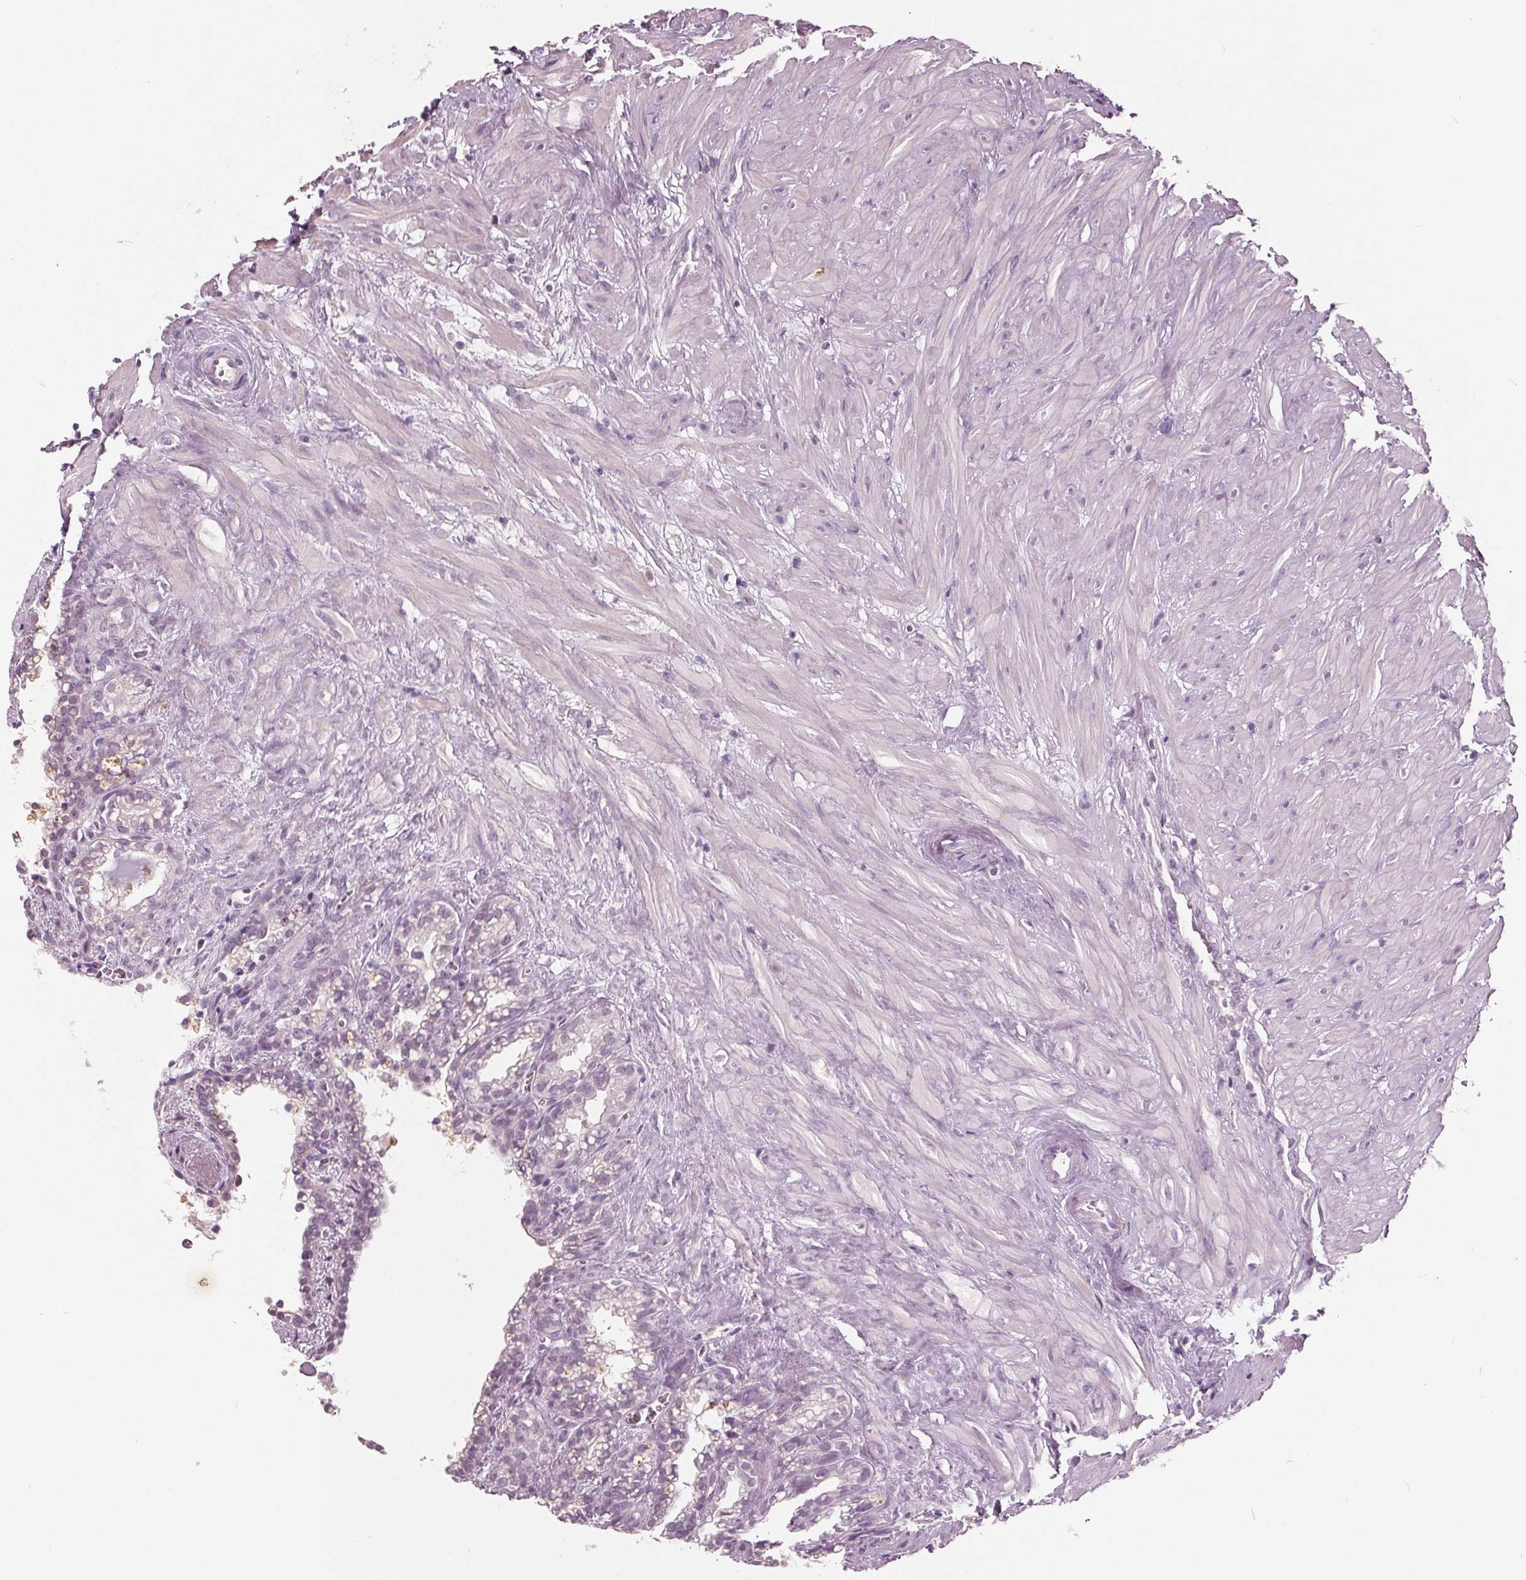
{"staining": {"intensity": "negative", "quantity": "none", "location": "none"}, "tissue": "seminal vesicle", "cell_type": "Glandular cells", "image_type": "normal", "snomed": [{"axis": "morphology", "description": "Normal tissue, NOS"}, {"axis": "morphology", "description": "Urothelial carcinoma, NOS"}, {"axis": "topography", "description": "Urinary bladder"}, {"axis": "topography", "description": "Seminal veicle"}], "caption": "Photomicrograph shows no protein staining in glandular cells of benign seminal vesicle.", "gene": "TKFC", "patient": {"sex": "male", "age": 76}}